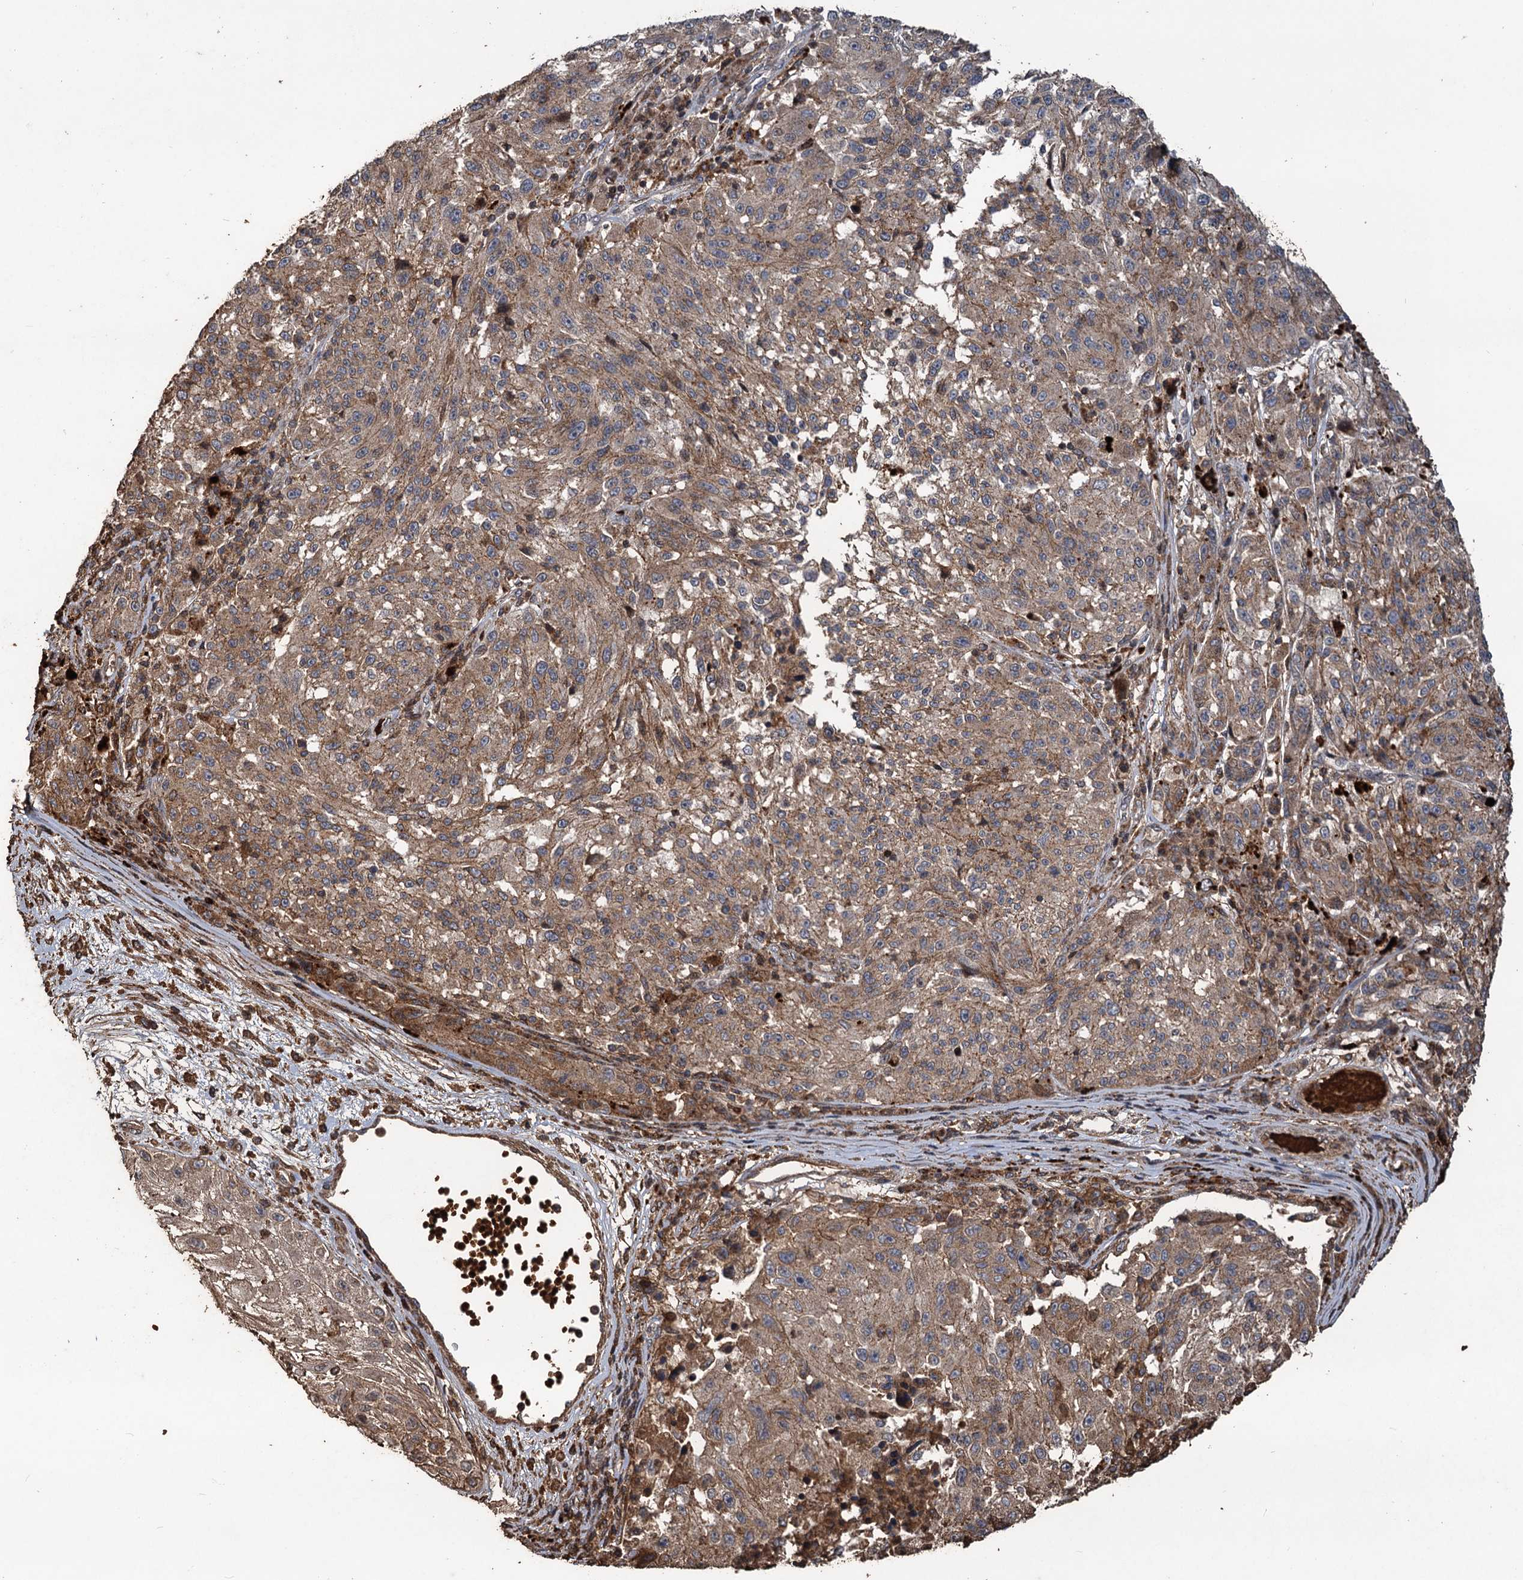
{"staining": {"intensity": "moderate", "quantity": ">75%", "location": "cytoplasmic/membranous"}, "tissue": "melanoma", "cell_type": "Tumor cells", "image_type": "cancer", "snomed": [{"axis": "morphology", "description": "Malignant melanoma, NOS"}, {"axis": "topography", "description": "Skin"}], "caption": "Tumor cells show moderate cytoplasmic/membranous expression in approximately >75% of cells in malignant melanoma.", "gene": "NOTCH2NLA", "patient": {"sex": "male", "age": 53}}